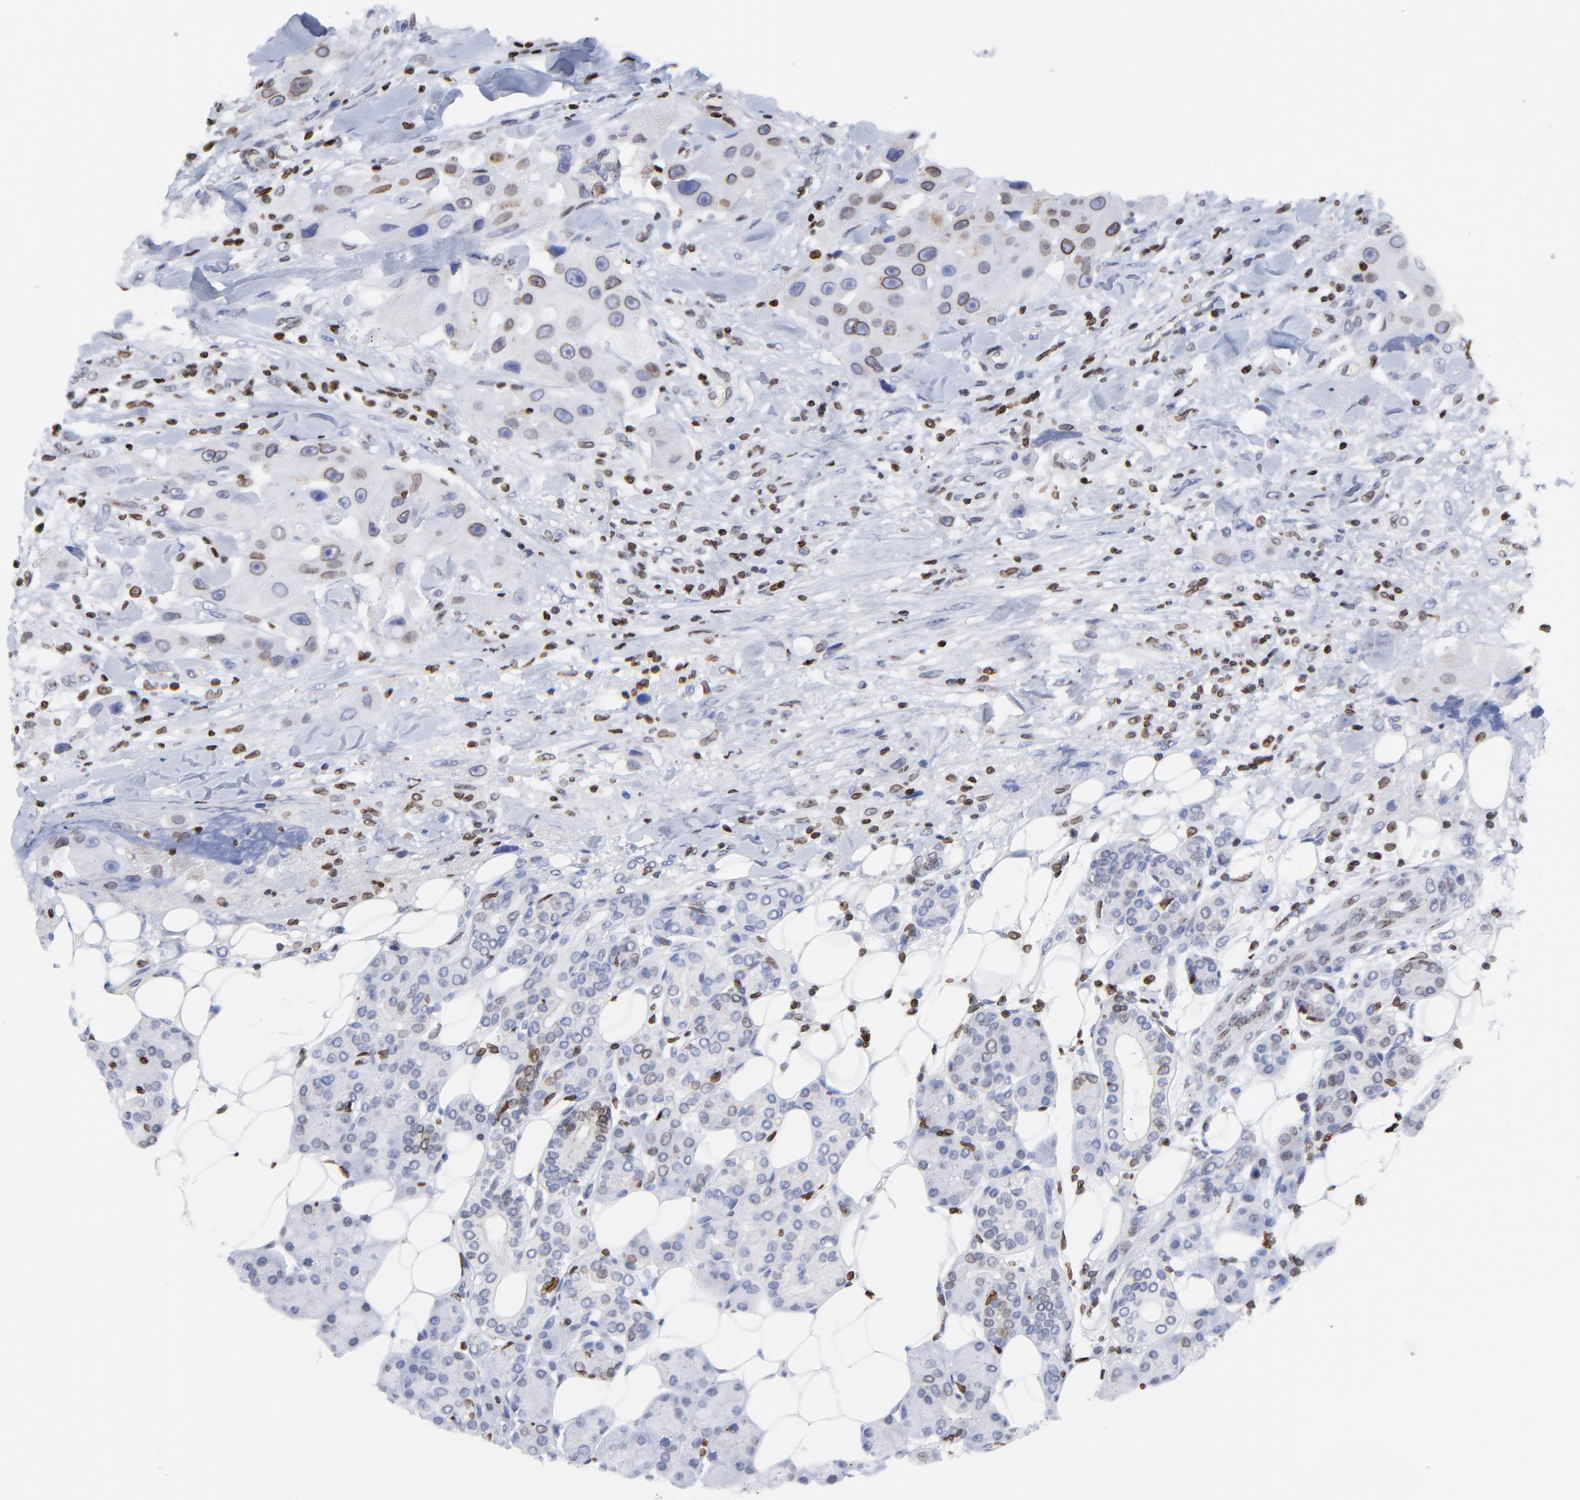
{"staining": {"intensity": "moderate", "quantity": "25%-75%", "location": "cytoplasmic/membranous,nuclear"}, "tissue": "head and neck cancer", "cell_type": "Tumor cells", "image_type": "cancer", "snomed": [{"axis": "morphology", "description": "Normal tissue, NOS"}, {"axis": "morphology", "description": "Adenocarcinoma, NOS"}, {"axis": "topography", "description": "Salivary gland"}, {"axis": "topography", "description": "Head-Neck"}], "caption": "Adenocarcinoma (head and neck) stained for a protein (brown) displays moderate cytoplasmic/membranous and nuclear positive expression in about 25%-75% of tumor cells.", "gene": "THAP7", "patient": {"sex": "male", "age": 80}}